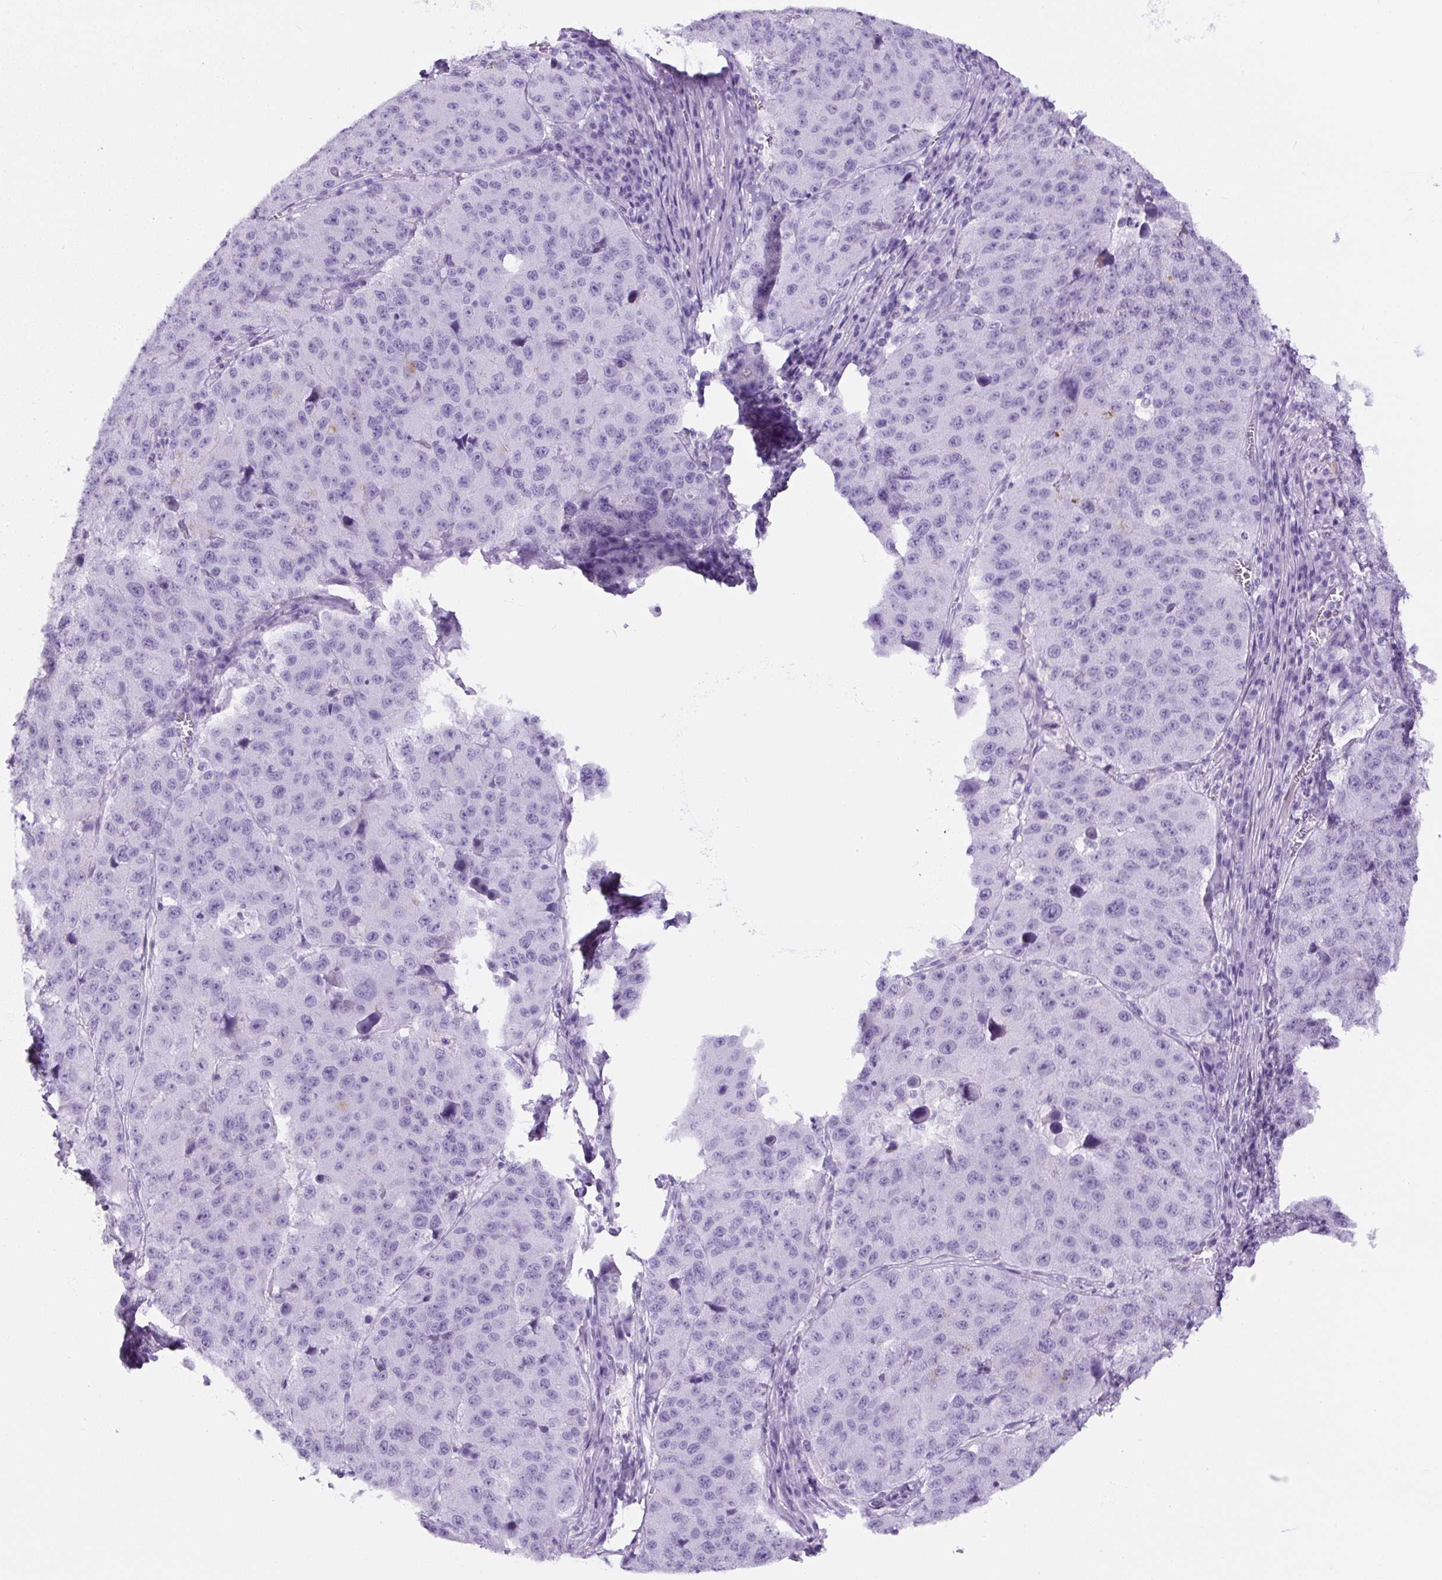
{"staining": {"intensity": "negative", "quantity": "none", "location": "none"}, "tissue": "stomach cancer", "cell_type": "Tumor cells", "image_type": "cancer", "snomed": [{"axis": "morphology", "description": "Adenocarcinoma, NOS"}, {"axis": "topography", "description": "Stomach"}], "caption": "High magnification brightfield microscopy of stomach cancer (adenocarcinoma) stained with DAB (brown) and counterstained with hematoxylin (blue): tumor cells show no significant positivity.", "gene": "TMEM200B", "patient": {"sex": "male", "age": 71}}